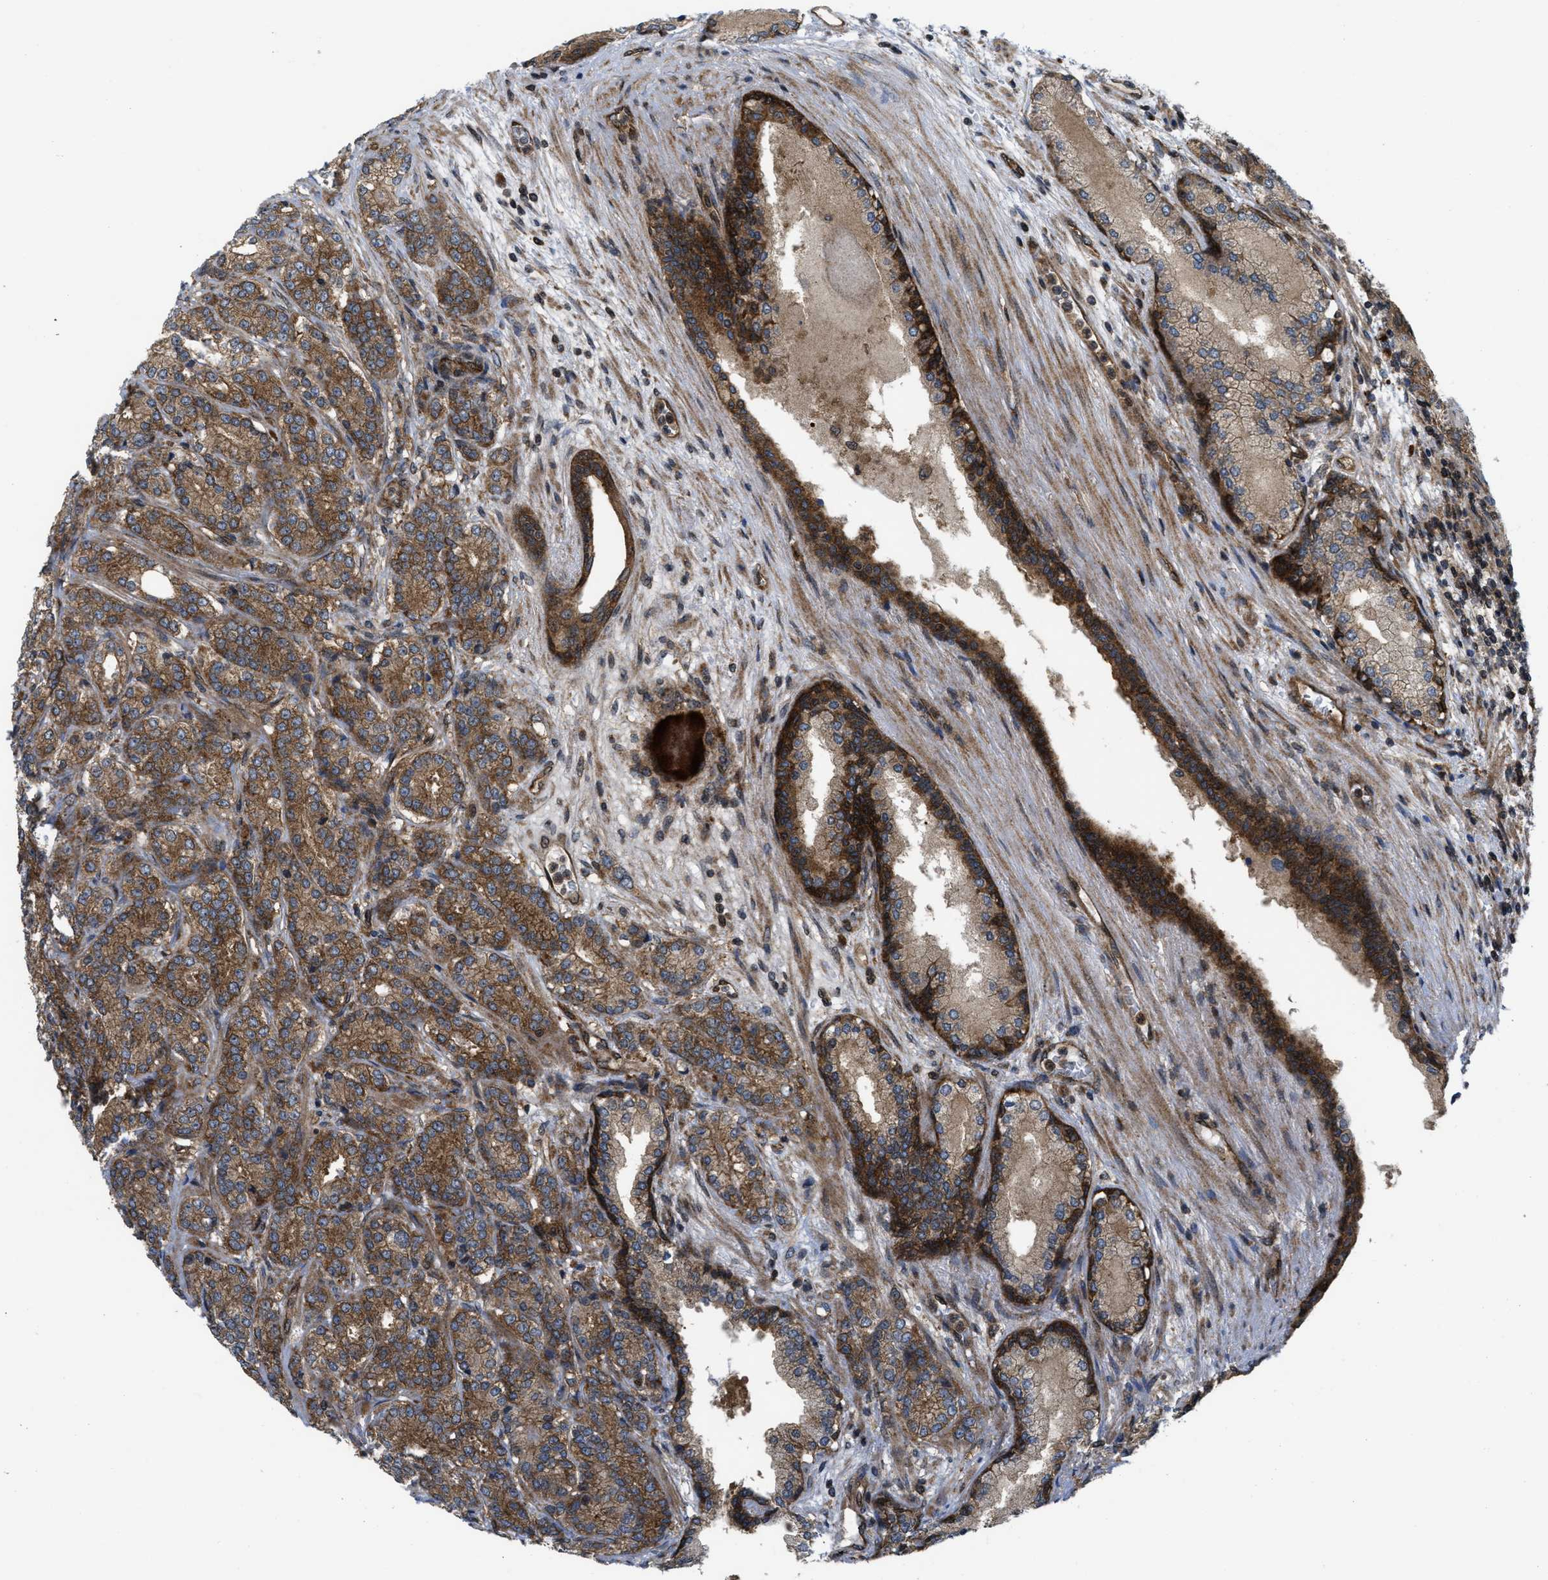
{"staining": {"intensity": "moderate", "quantity": ">75%", "location": "cytoplasmic/membranous"}, "tissue": "prostate cancer", "cell_type": "Tumor cells", "image_type": "cancer", "snomed": [{"axis": "morphology", "description": "Adenocarcinoma, High grade"}, {"axis": "topography", "description": "Prostate"}], "caption": "IHC (DAB (3,3'-diaminobenzidine)) staining of human adenocarcinoma (high-grade) (prostate) displays moderate cytoplasmic/membranous protein positivity in approximately >75% of tumor cells.", "gene": "PPP2CB", "patient": {"sex": "male", "age": 61}}